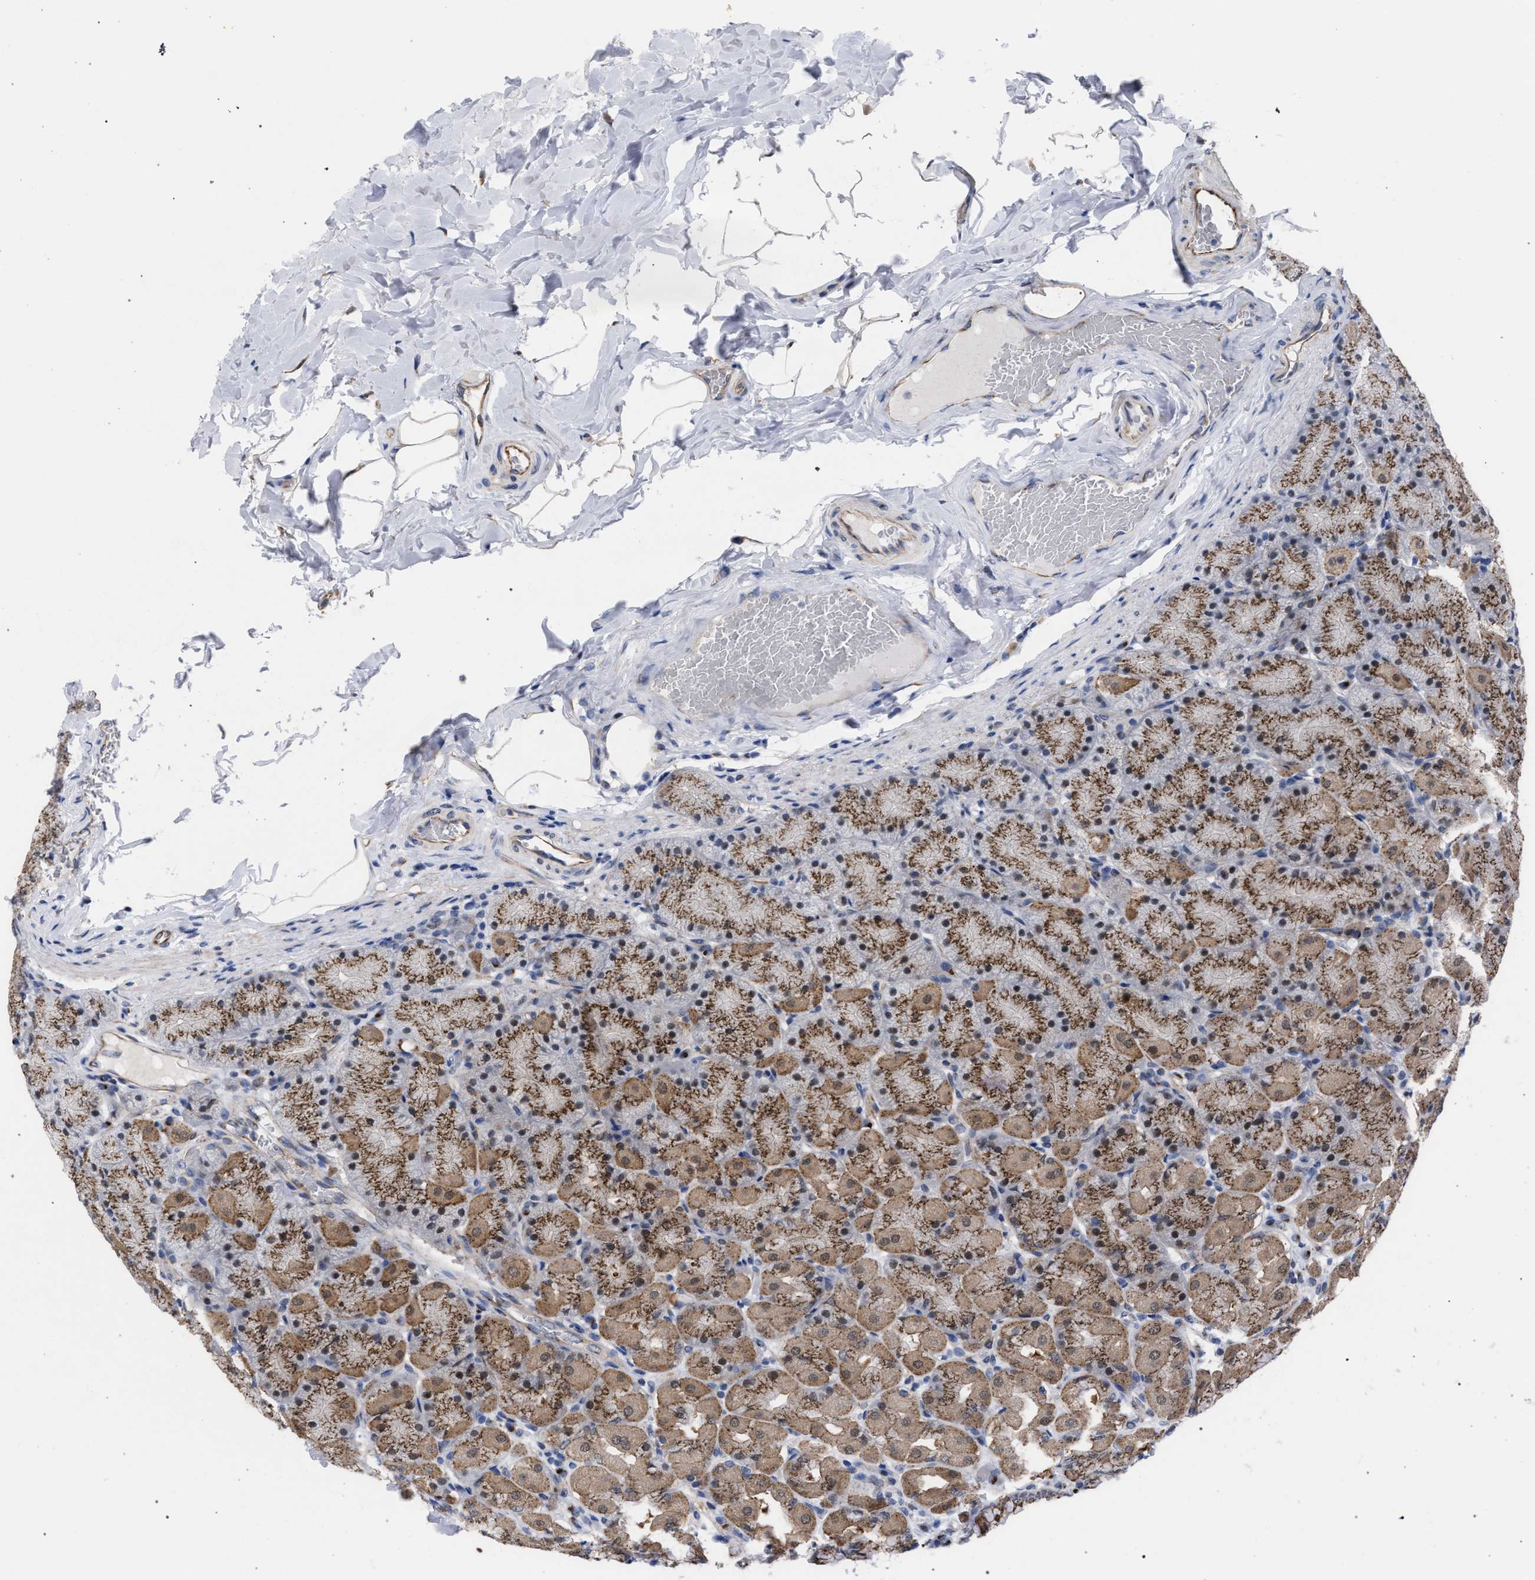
{"staining": {"intensity": "moderate", "quantity": ">75%", "location": "cytoplasmic/membranous"}, "tissue": "stomach", "cell_type": "Glandular cells", "image_type": "normal", "snomed": [{"axis": "morphology", "description": "Normal tissue, NOS"}, {"axis": "topography", "description": "Stomach, upper"}], "caption": "Protein staining of unremarkable stomach exhibits moderate cytoplasmic/membranous expression in about >75% of glandular cells. (IHC, brightfield microscopy, high magnification).", "gene": "GOLGA2", "patient": {"sex": "female", "age": 56}}